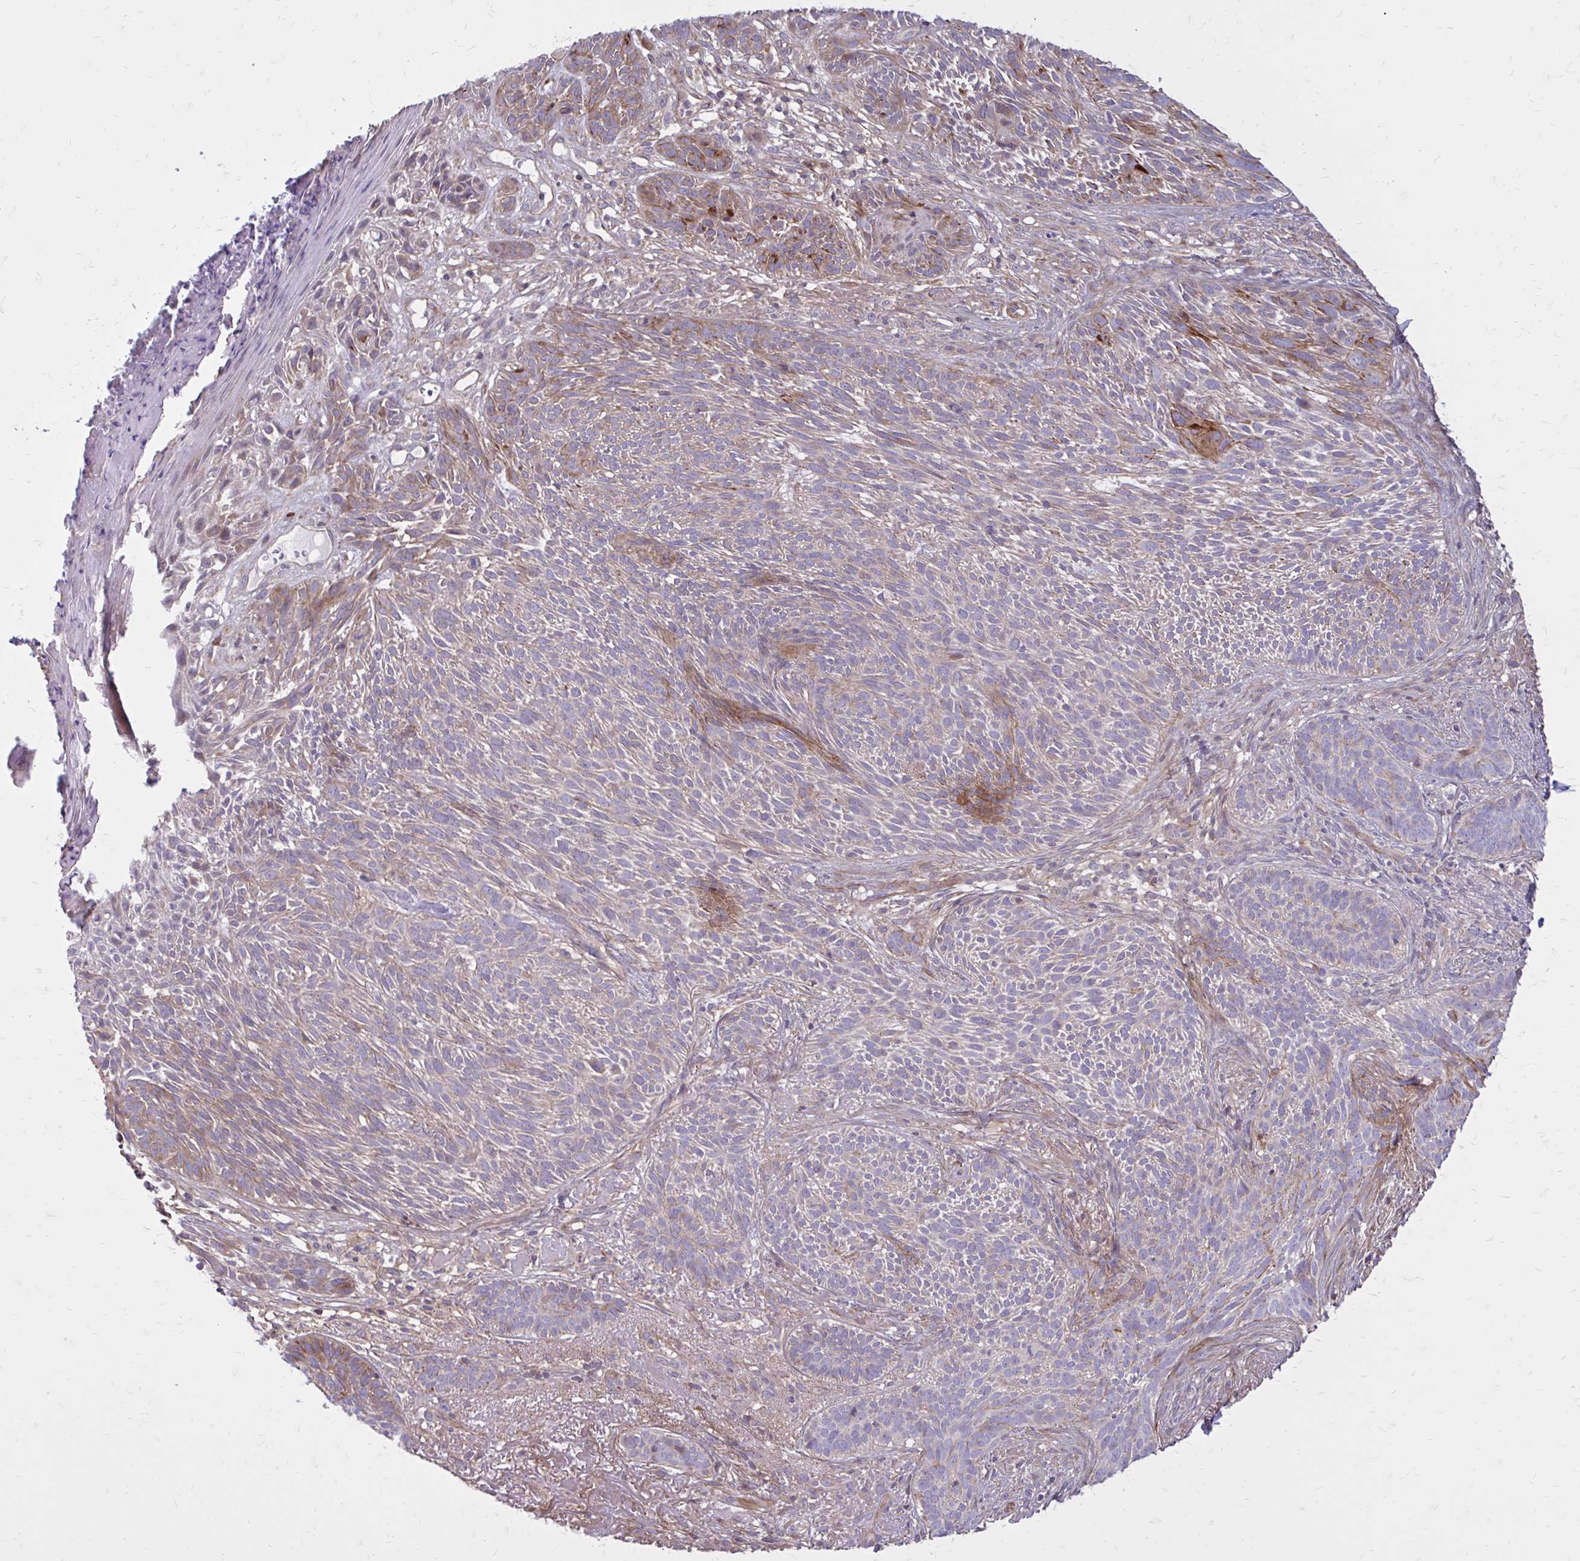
{"staining": {"intensity": "moderate", "quantity": "<25%", "location": "cytoplasmic/membranous"}, "tissue": "skin cancer", "cell_type": "Tumor cells", "image_type": "cancer", "snomed": [{"axis": "morphology", "description": "Basal cell carcinoma"}, {"axis": "topography", "description": "Skin"}], "caption": "Immunohistochemistry (IHC) micrograph of neoplastic tissue: skin cancer (basal cell carcinoma) stained using IHC displays low levels of moderate protein expression localized specifically in the cytoplasmic/membranous of tumor cells, appearing as a cytoplasmic/membranous brown color.", "gene": "FAP", "patient": {"sex": "female", "age": 78}}